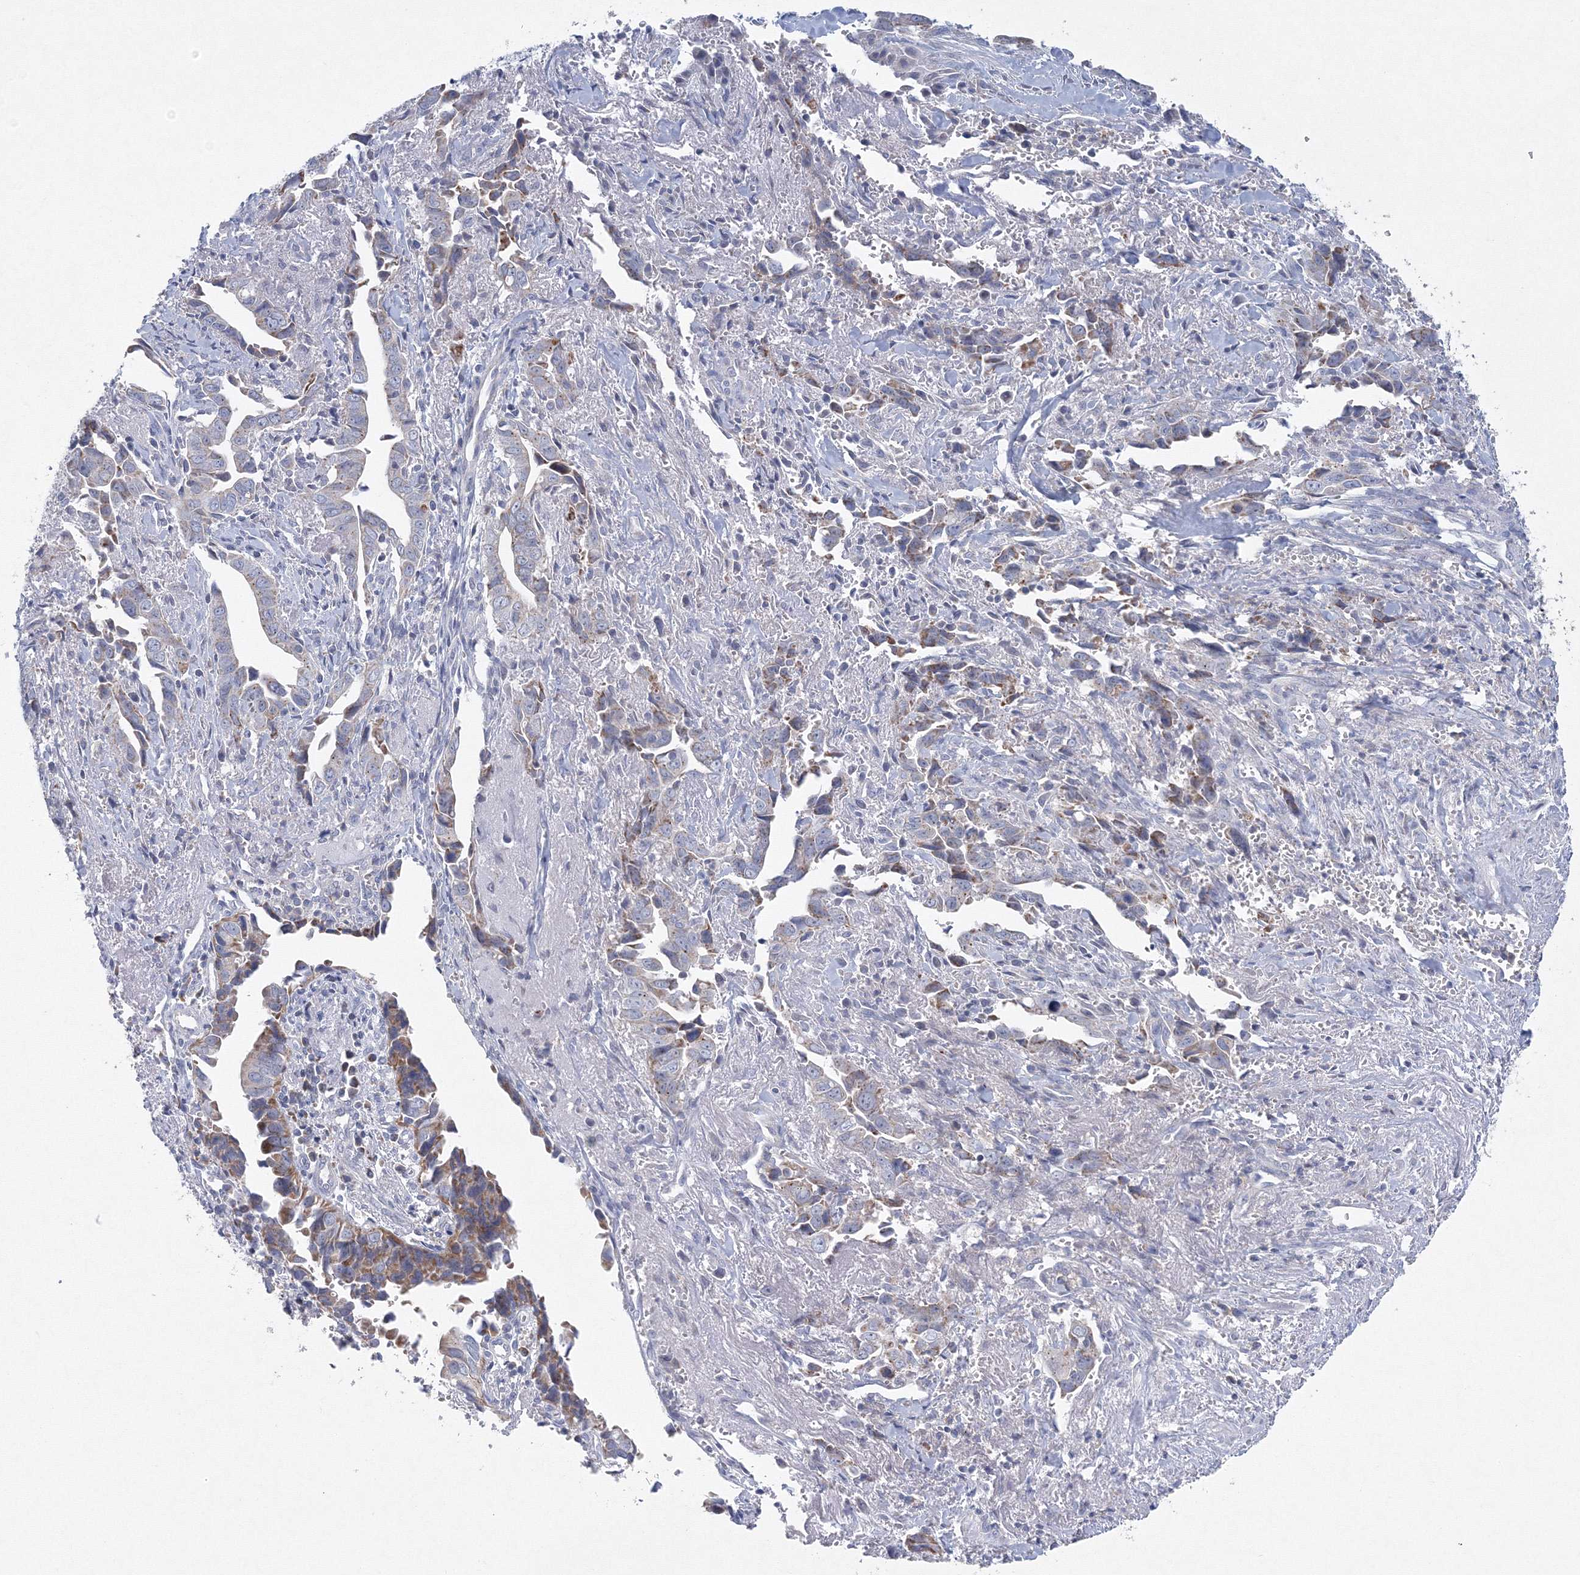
{"staining": {"intensity": "moderate", "quantity": "<25%", "location": "cytoplasmic/membranous"}, "tissue": "liver cancer", "cell_type": "Tumor cells", "image_type": "cancer", "snomed": [{"axis": "morphology", "description": "Cholangiocarcinoma"}, {"axis": "topography", "description": "Liver"}], "caption": "Human cholangiocarcinoma (liver) stained with a protein marker shows moderate staining in tumor cells.", "gene": "NIPAL1", "patient": {"sex": "female", "age": 79}}